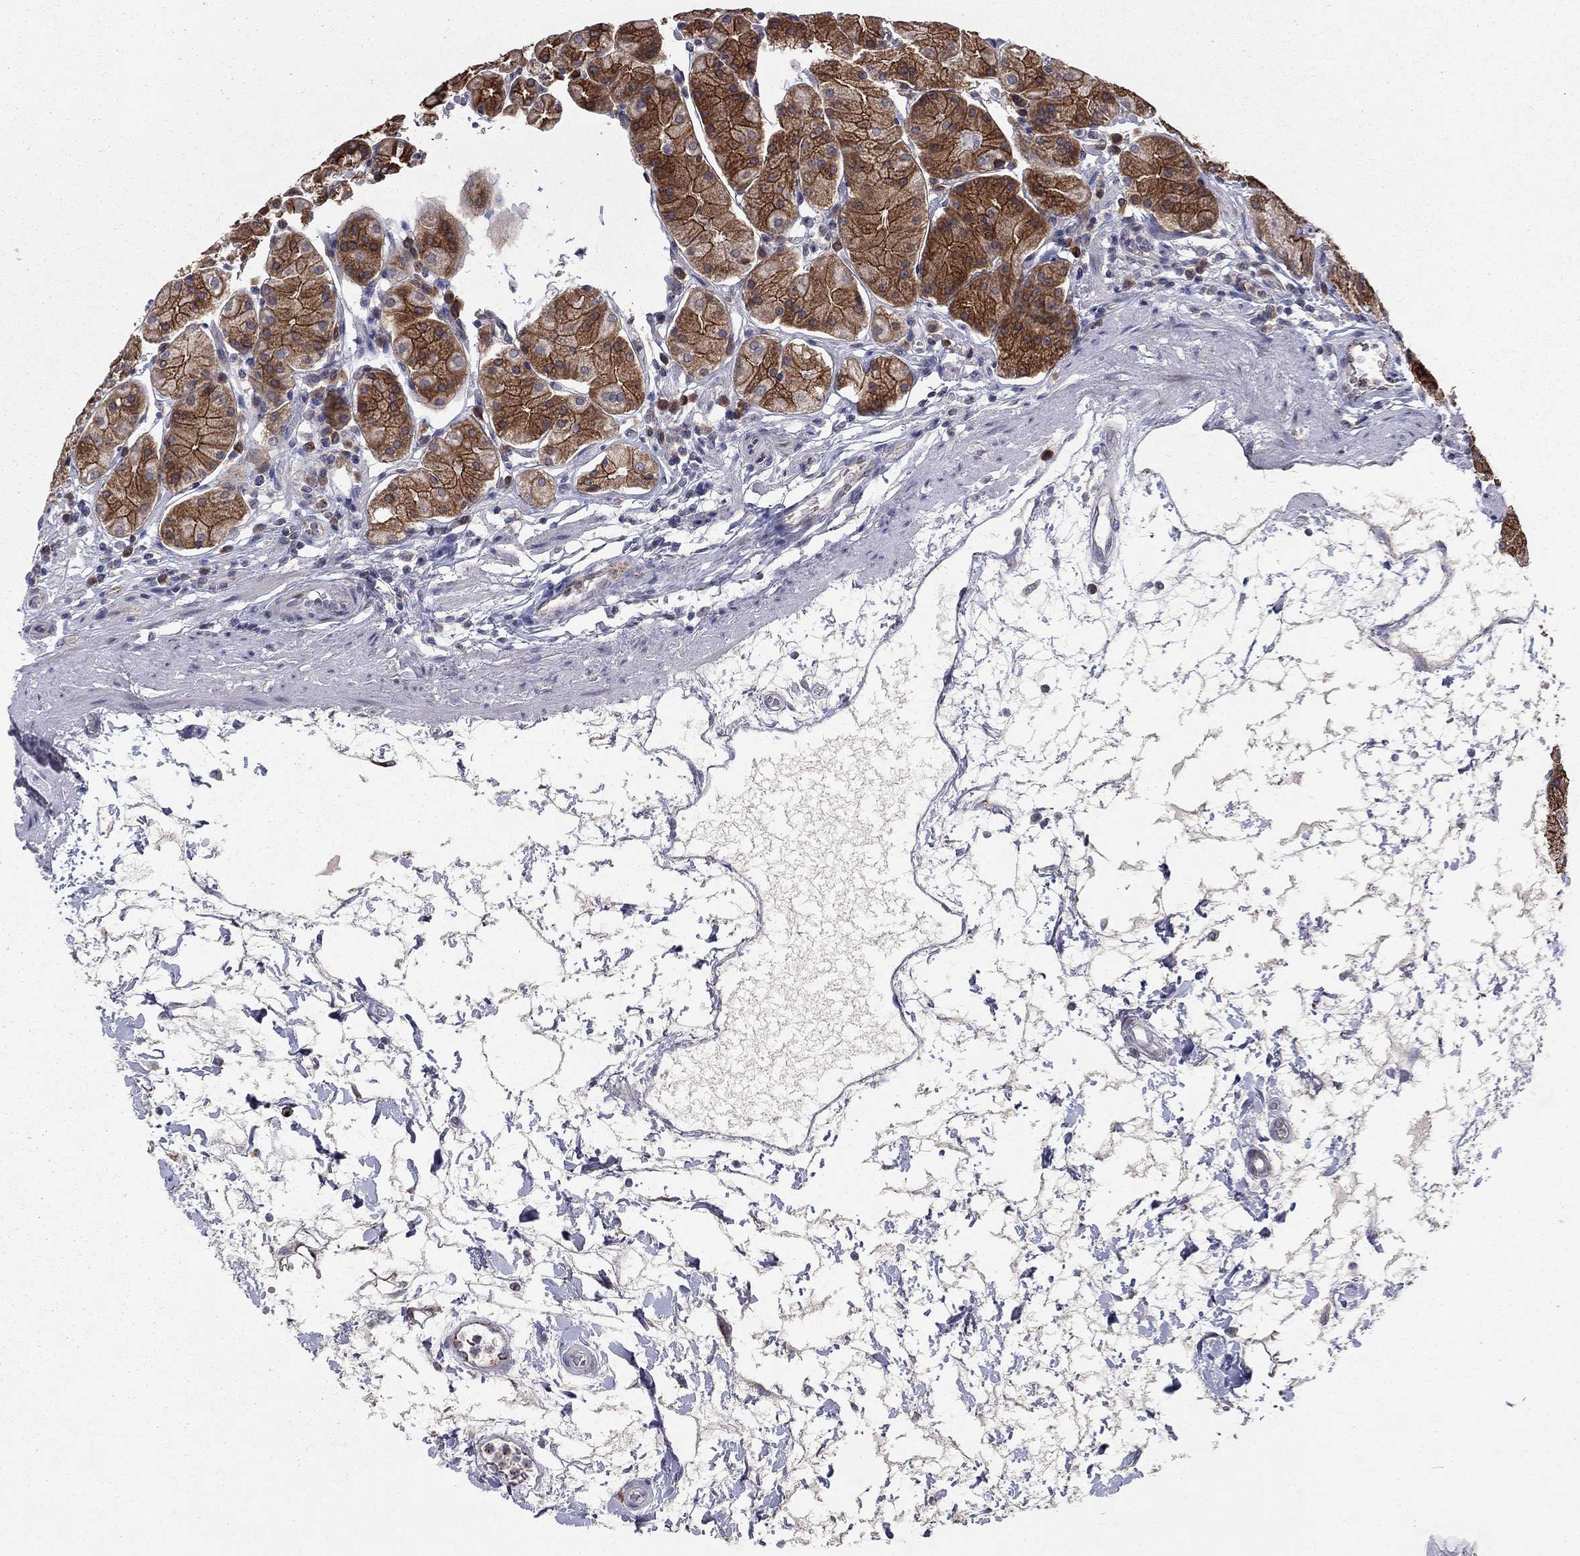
{"staining": {"intensity": "strong", "quantity": ">75%", "location": "cytoplasmic/membranous"}, "tissue": "stomach", "cell_type": "Glandular cells", "image_type": "normal", "snomed": [{"axis": "morphology", "description": "Normal tissue, NOS"}, {"axis": "topography", "description": "Stomach"}], "caption": "Immunohistochemical staining of normal stomach demonstrates strong cytoplasmic/membranous protein positivity in approximately >75% of glandular cells.", "gene": "YIF1A", "patient": {"sex": "male", "age": 54}}